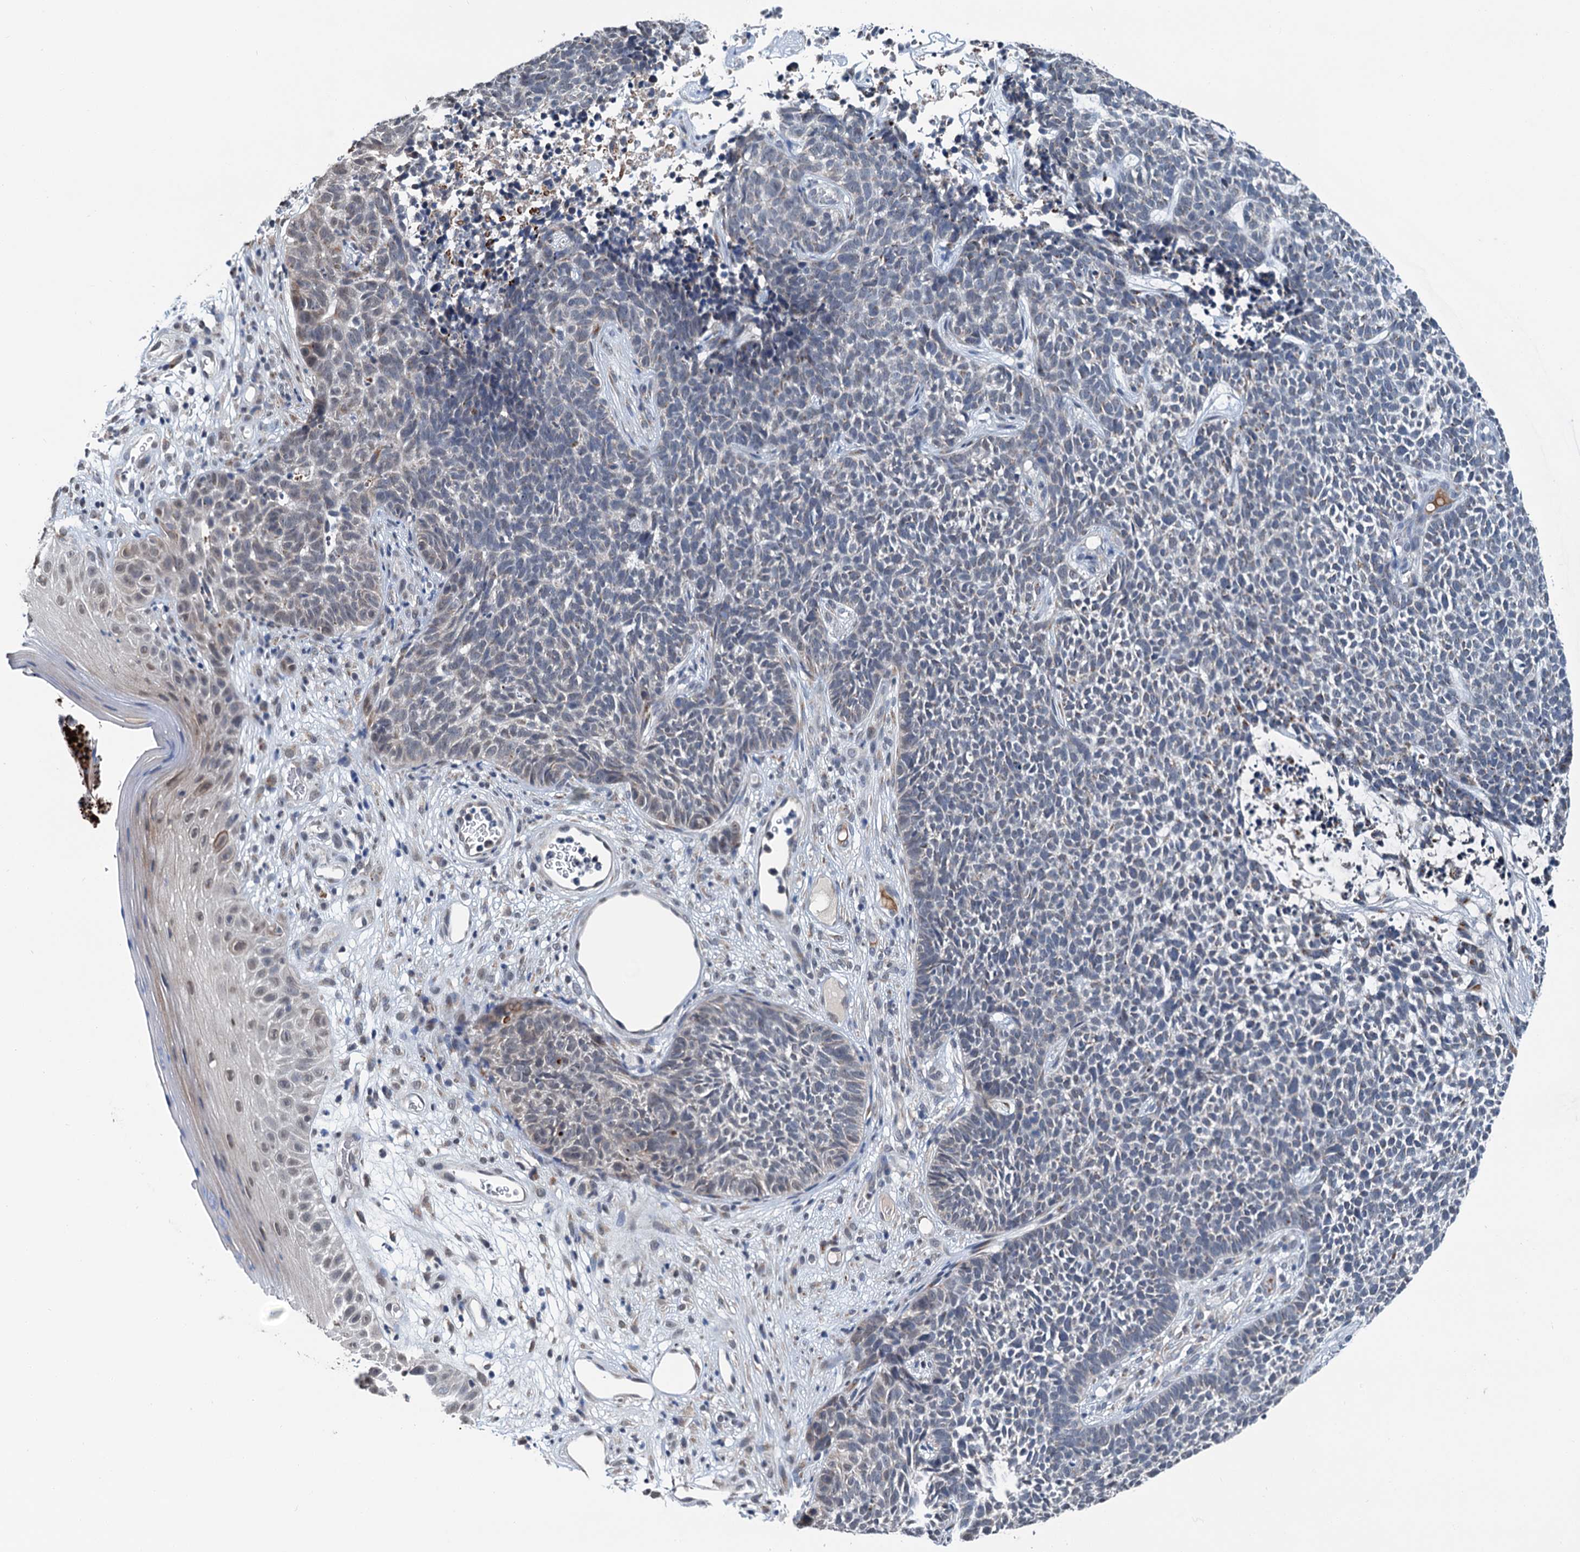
{"staining": {"intensity": "weak", "quantity": "<25%", "location": "cytoplasmic/membranous"}, "tissue": "skin cancer", "cell_type": "Tumor cells", "image_type": "cancer", "snomed": [{"axis": "morphology", "description": "Basal cell carcinoma"}, {"axis": "topography", "description": "Skin"}], "caption": "This is an IHC histopathology image of human basal cell carcinoma (skin). There is no expression in tumor cells.", "gene": "SHLD1", "patient": {"sex": "female", "age": 84}}